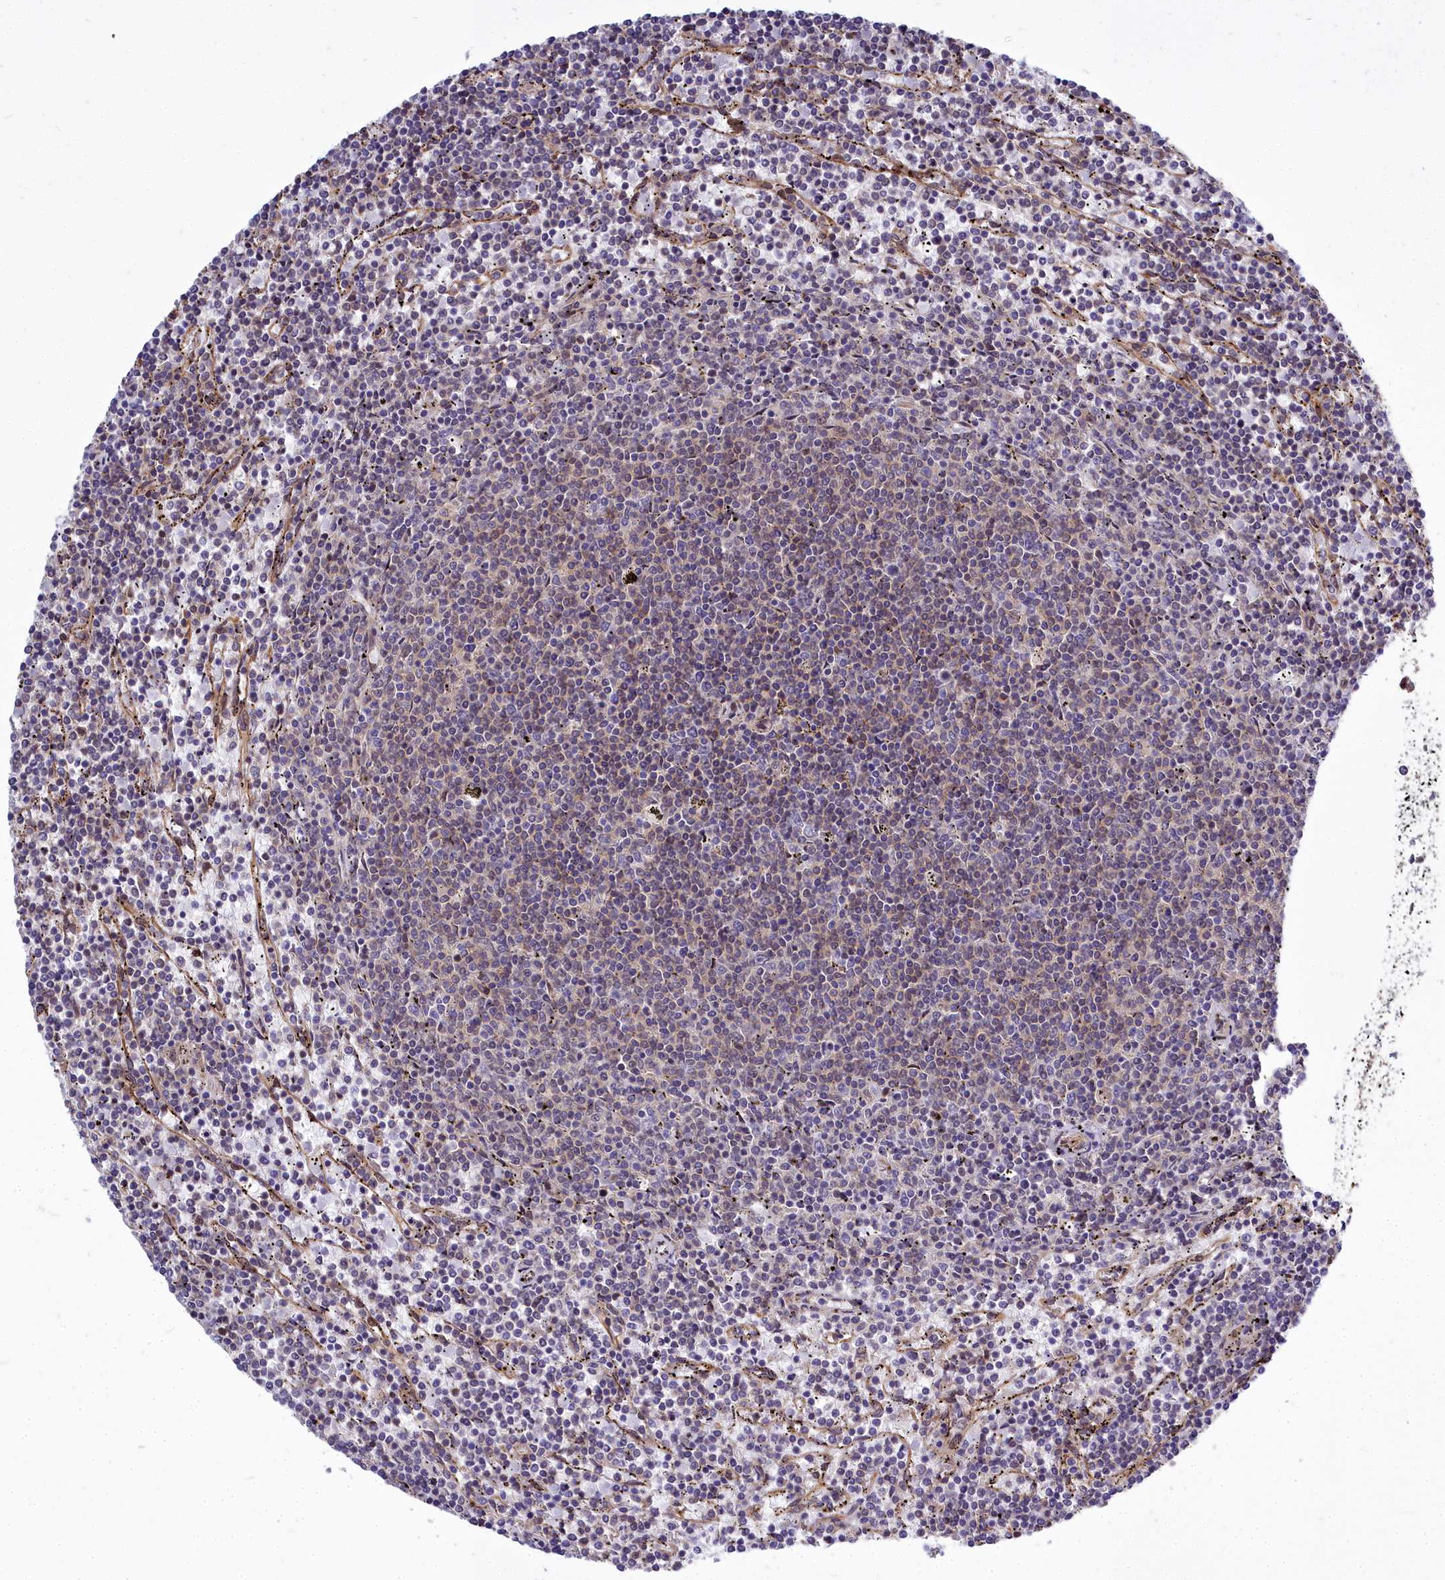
{"staining": {"intensity": "negative", "quantity": "none", "location": "none"}, "tissue": "lymphoma", "cell_type": "Tumor cells", "image_type": "cancer", "snomed": [{"axis": "morphology", "description": "Malignant lymphoma, non-Hodgkin's type, Low grade"}, {"axis": "topography", "description": "Spleen"}], "caption": "Immunohistochemistry (IHC) image of human lymphoma stained for a protein (brown), which shows no expression in tumor cells.", "gene": "ABCB8", "patient": {"sex": "female", "age": 50}}